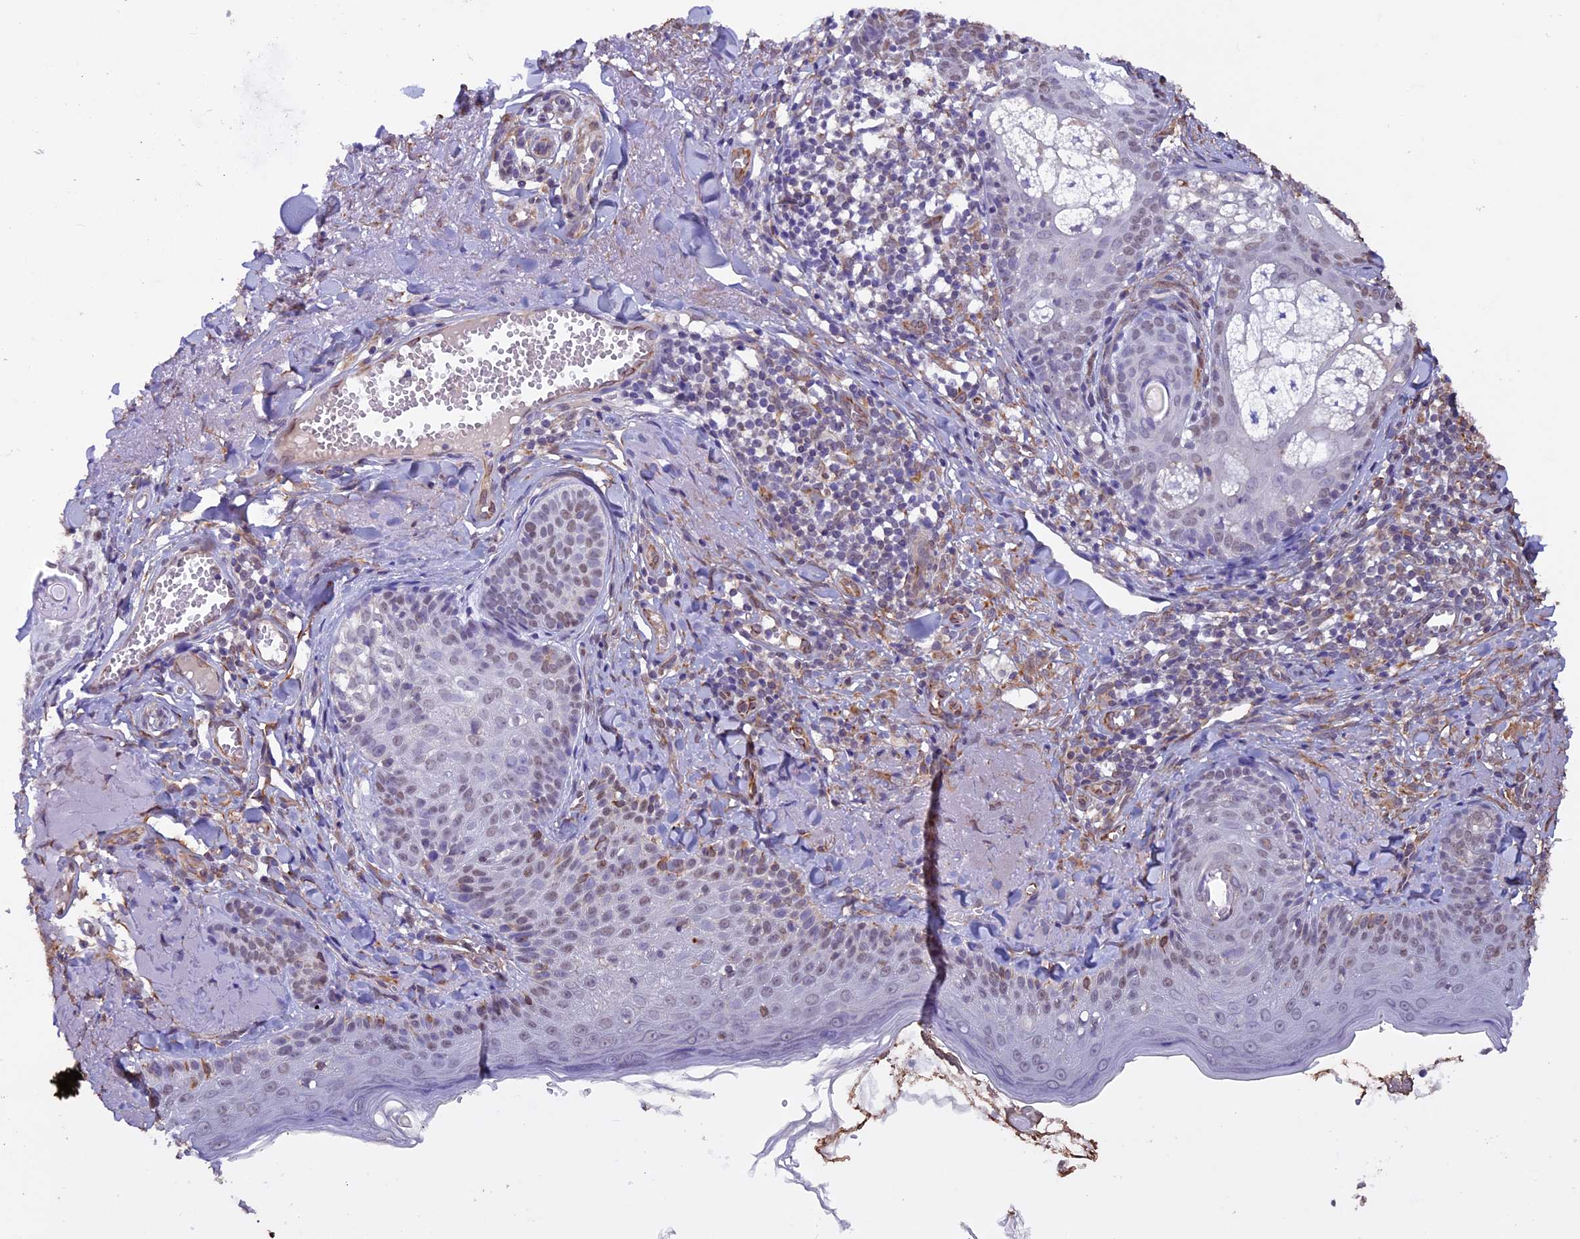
{"staining": {"intensity": "weak", "quantity": "25%-75%", "location": "nuclear"}, "tissue": "skin cancer", "cell_type": "Tumor cells", "image_type": "cancer", "snomed": [{"axis": "morphology", "description": "Basal cell carcinoma"}, {"axis": "topography", "description": "Skin"}], "caption": "Approximately 25%-75% of tumor cells in human skin basal cell carcinoma reveal weak nuclear protein positivity as visualized by brown immunohistochemical staining.", "gene": "C3orf70", "patient": {"sex": "female", "age": 74}}